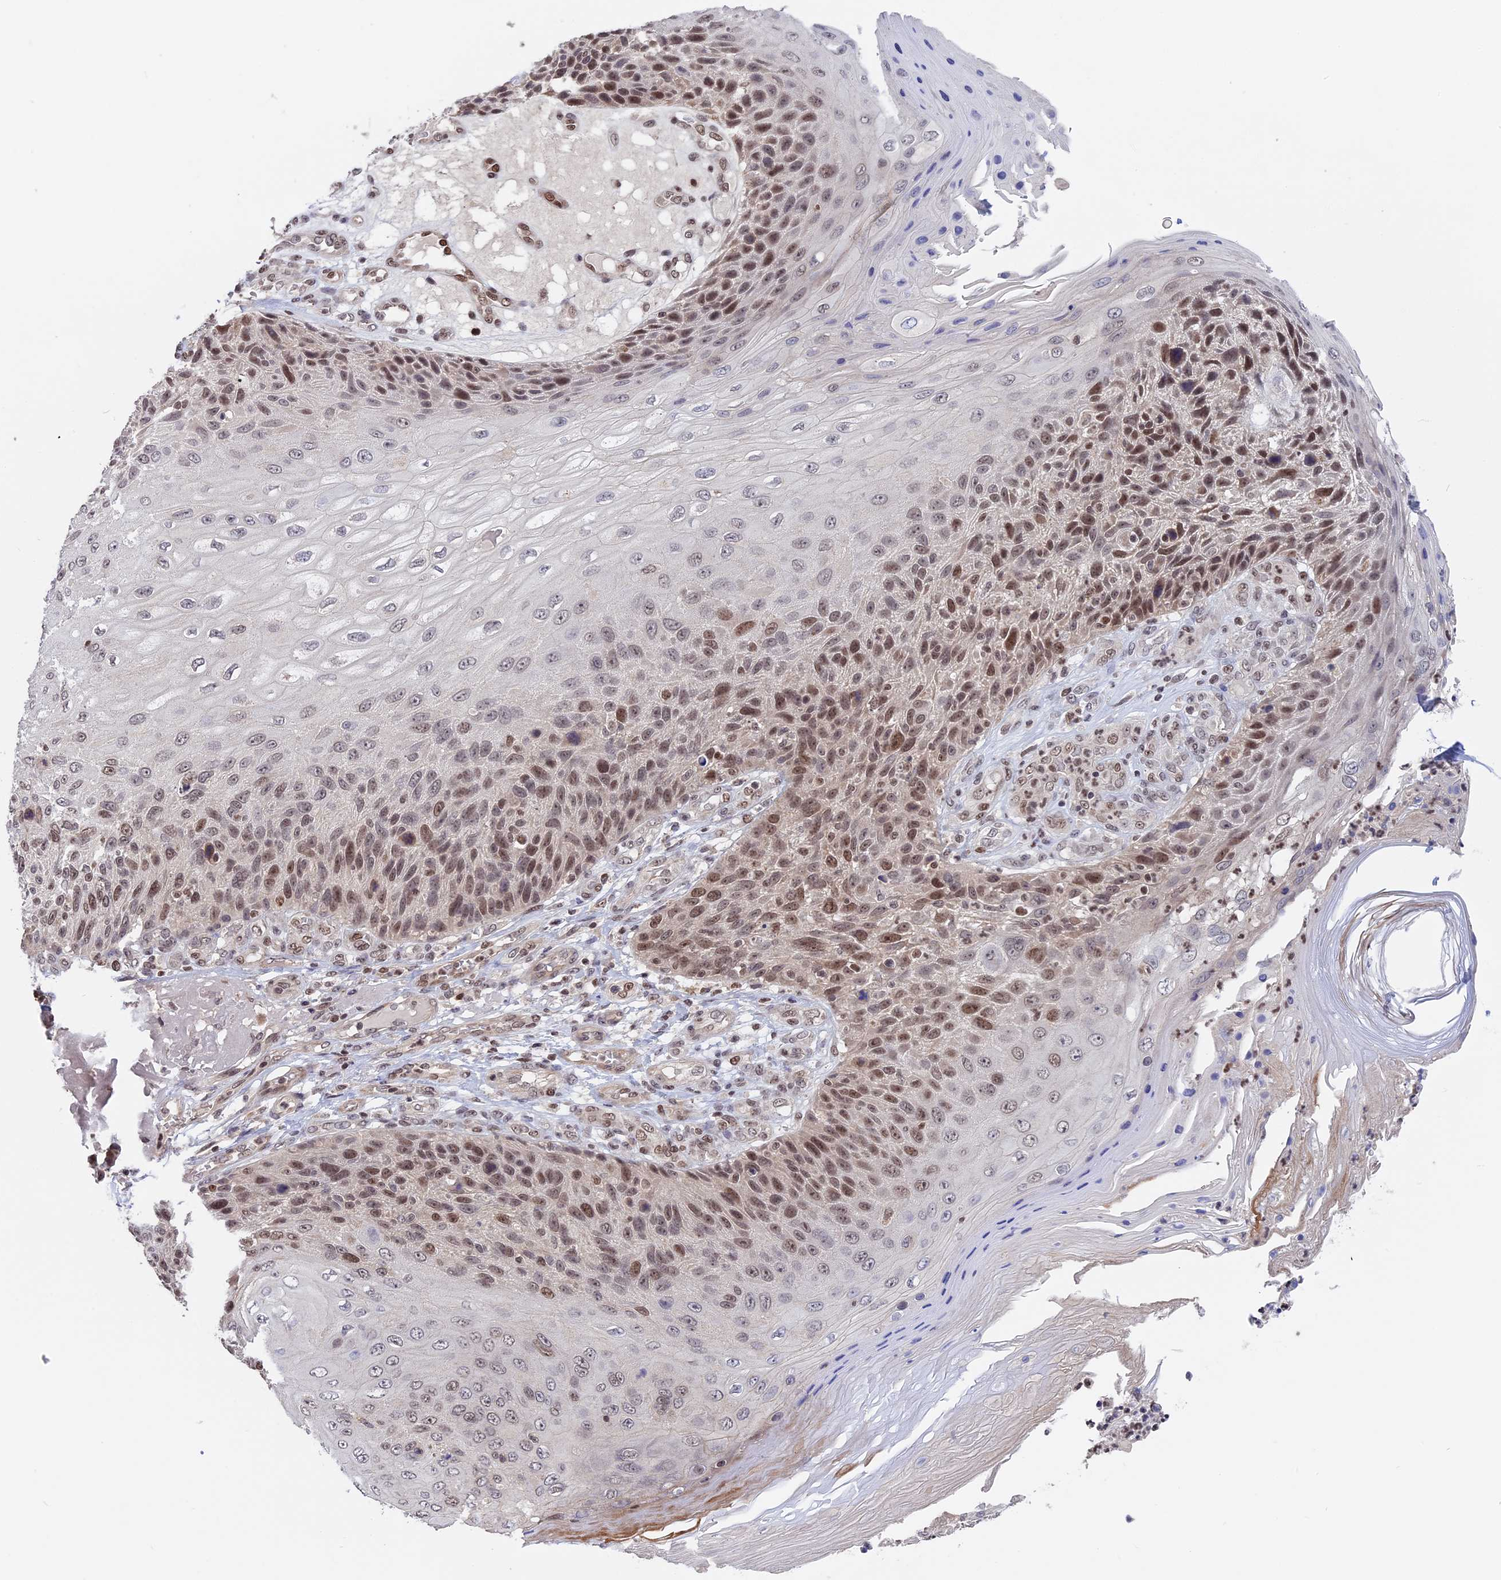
{"staining": {"intensity": "moderate", "quantity": ">75%", "location": "nuclear"}, "tissue": "skin cancer", "cell_type": "Tumor cells", "image_type": "cancer", "snomed": [{"axis": "morphology", "description": "Squamous cell carcinoma, NOS"}, {"axis": "topography", "description": "Skin"}], "caption": "There is medium levels of moderate nuclear staining in tumor cells of squamous cell carcinoma (skin), as demonstrated by immunohistochemical staining (brown color).", "gene": "RFC5", "patient": {"sex": "female", "age": 88}}